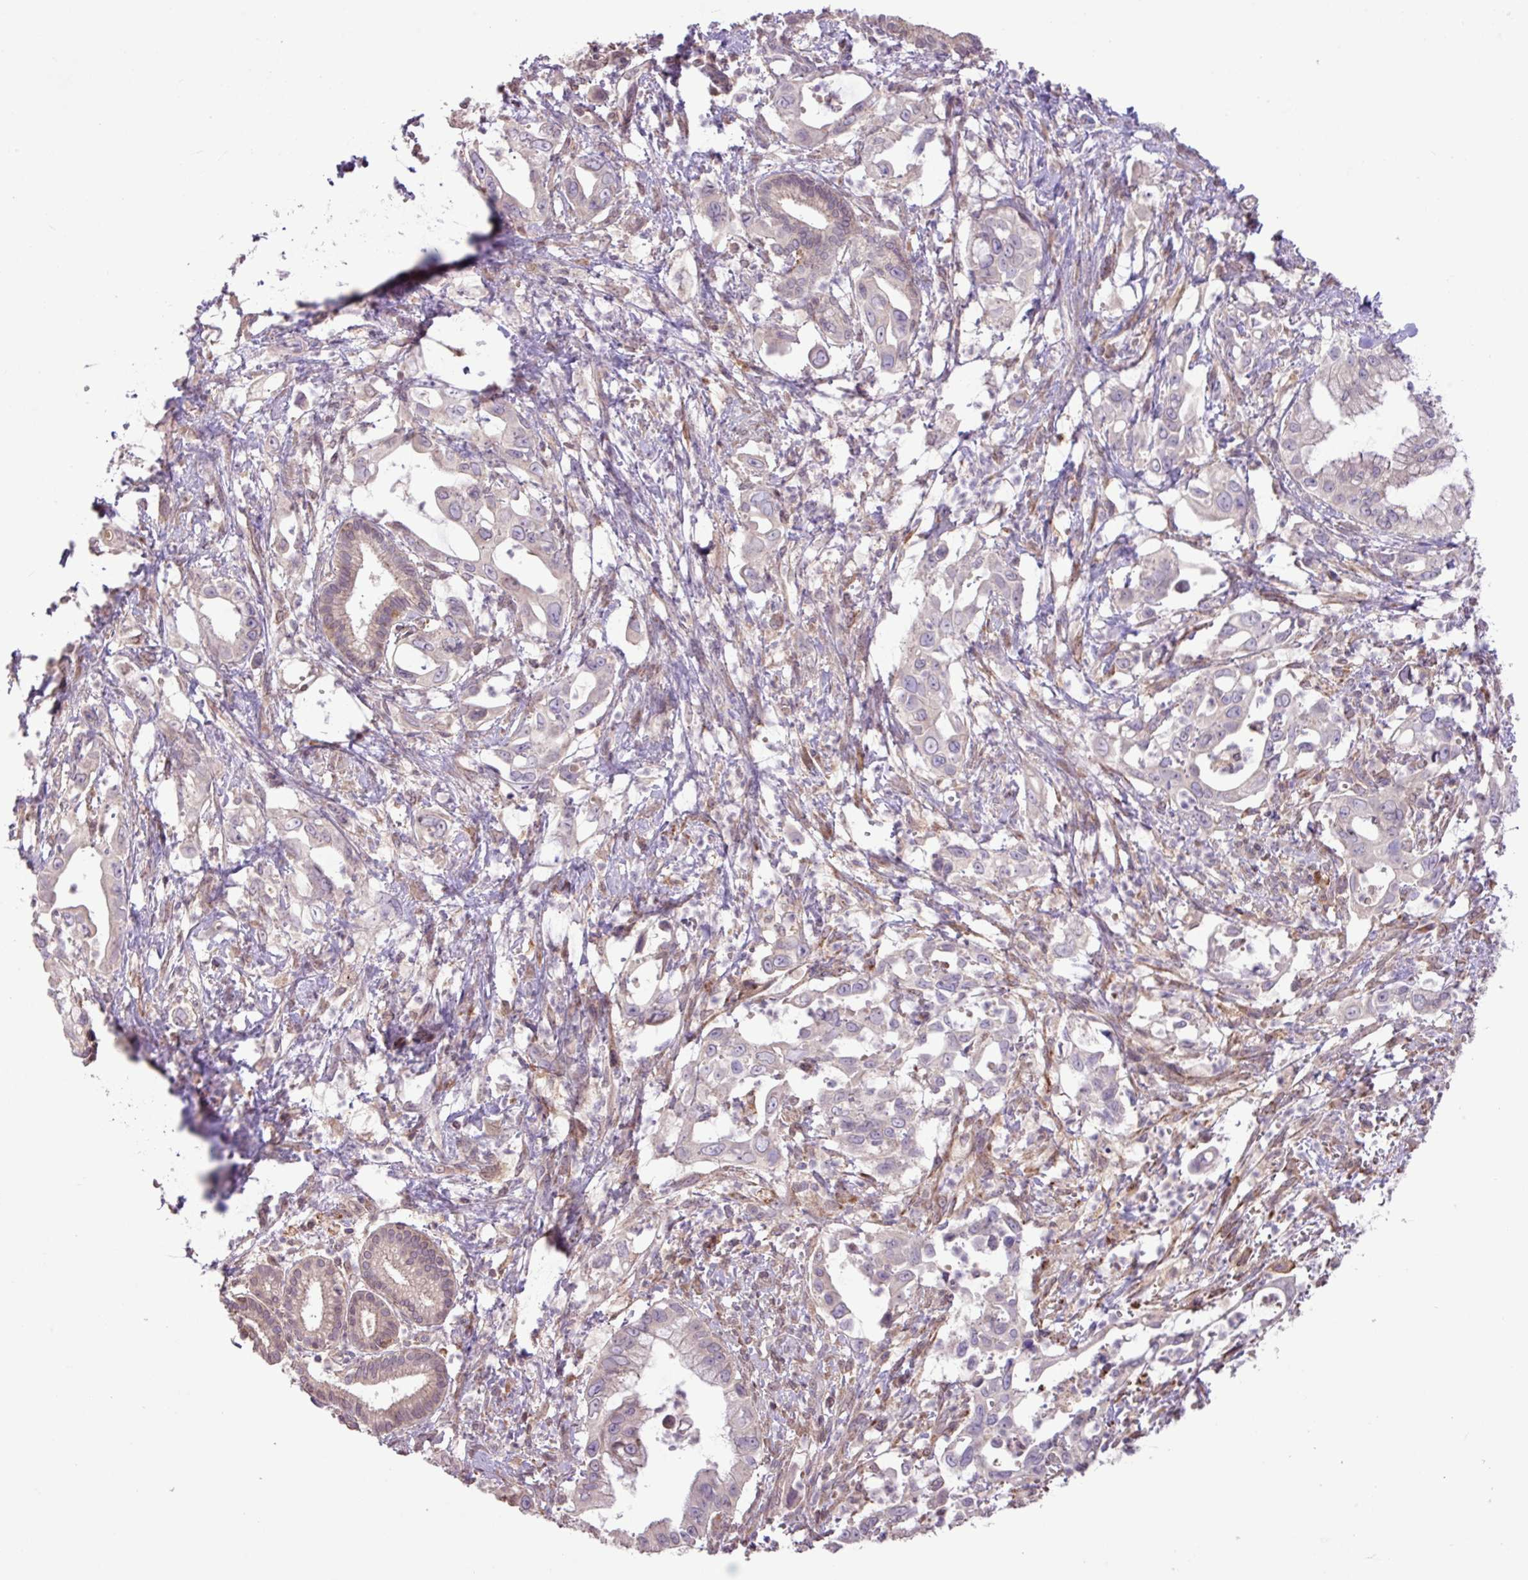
{"staining": {"intensity": "negative", "quantity": "none", "location": "none"}, "tissue": "pancreatic cancer", "cell_type": "Tumor cells", "image_type": "cancer", "snomed": [{"axis": "morphology", "description": "Adenocarcinoma, NOS"}, {"axis": "topography", "description": "Pancreas"}], "caption": "The IHC image has no significant expression in tumor cells of pancreatic cancer (adenocarcinoma) tissue. (DAB (3,3'-diaminobenzidine) IHC visualized using brightfield microscopy, high magnification).", "gene": "ARHGEF25", "patient": {"sex": "male", "age": 61}}